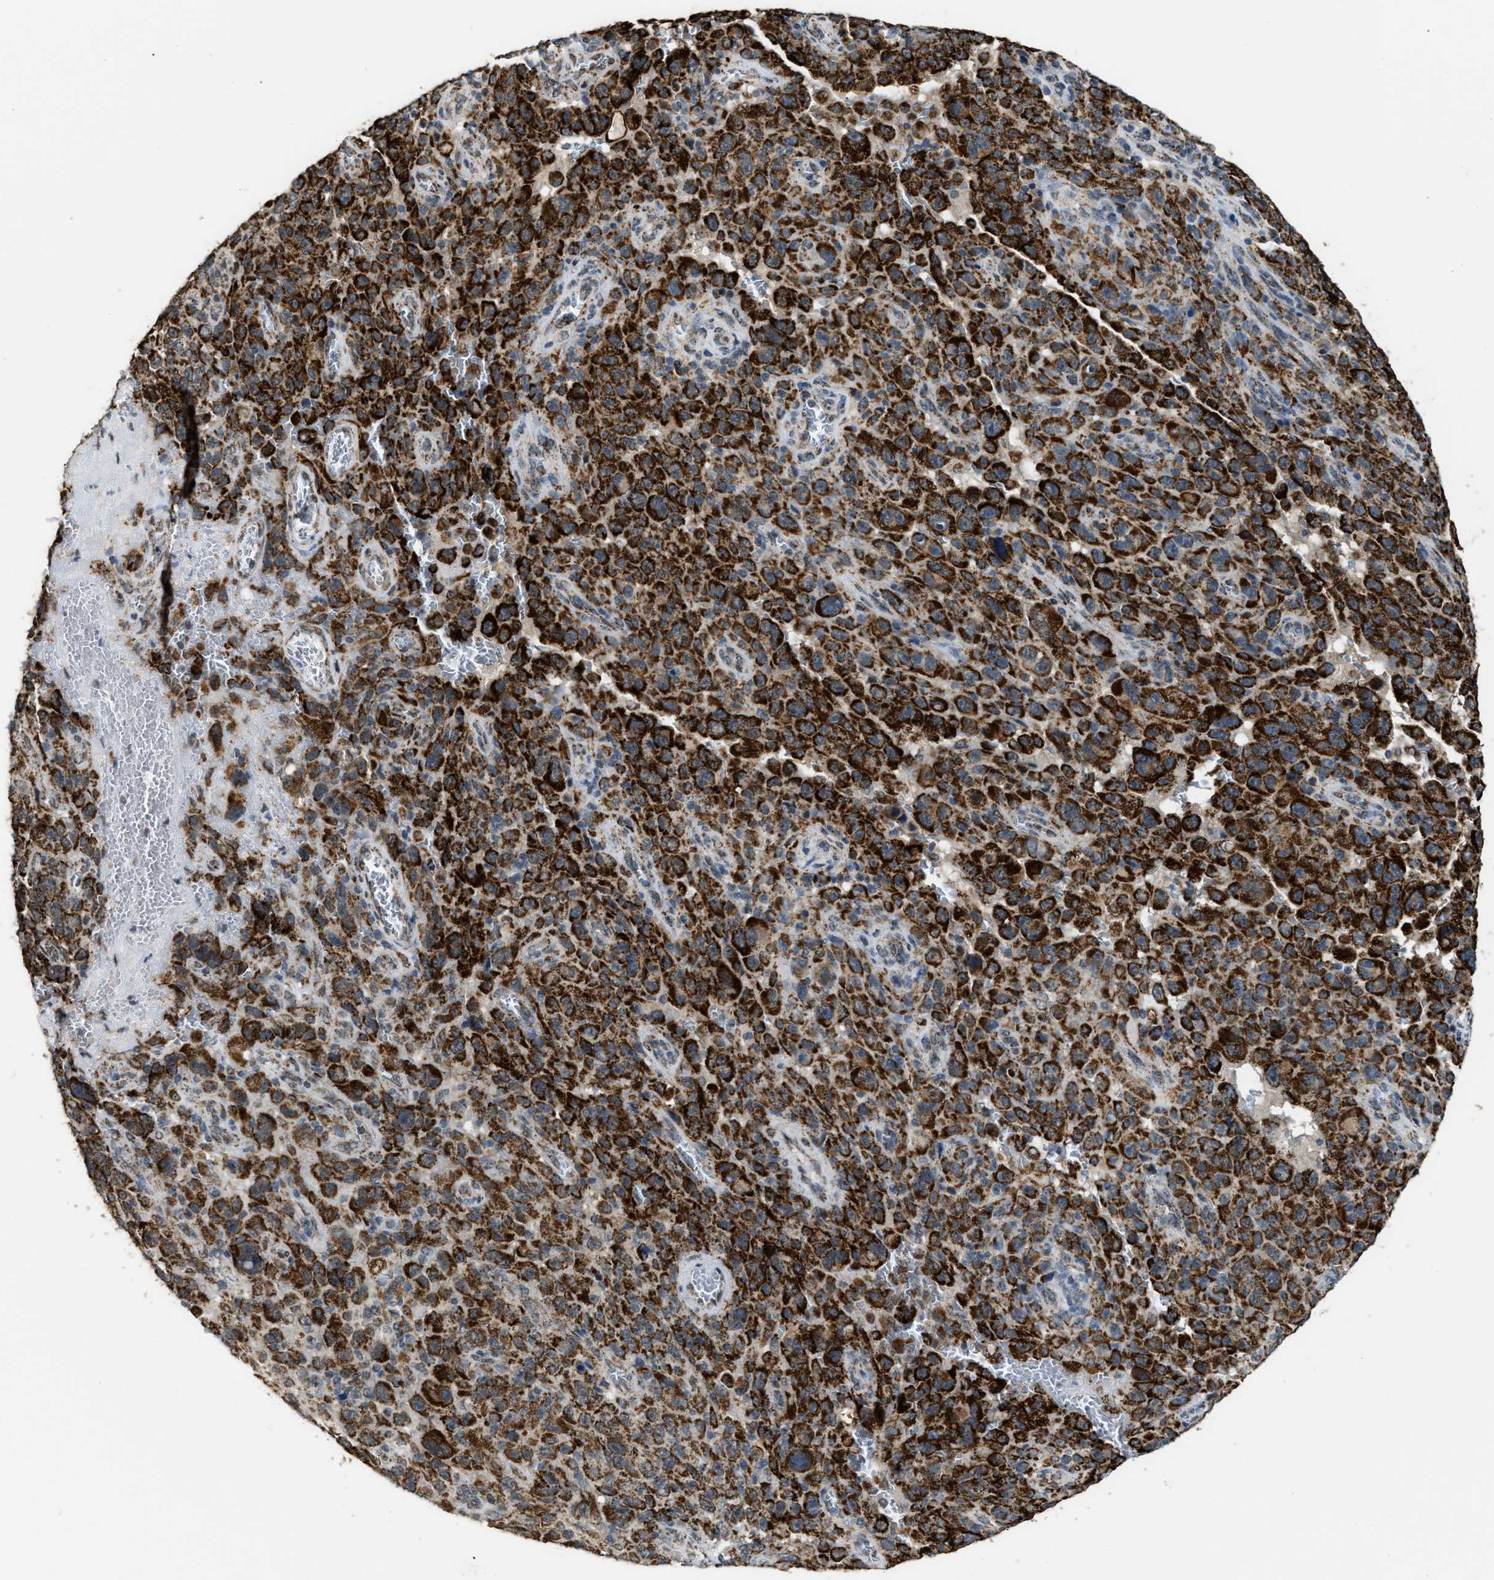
{"staining": {"intensity": "strong", "quantity": ">75%", "location": "cytoplasmic/membranous"}, "tissue": "melanoma", "cell_type": "Tumor cells", "image_type": "cancer", "snomed": [{"axis": "morphology", "description": "Malignant melanoma, NOS"}, {"axis": "topography", "description": "Skin"}], "caption": "Immunohistochemical staining of melanoma reveals strong cytoplasmic/membranous protein positivity in about >75% of tumor cells.", "gene": "HIBADH", "patient": {"sex": "female", "age": 82}}